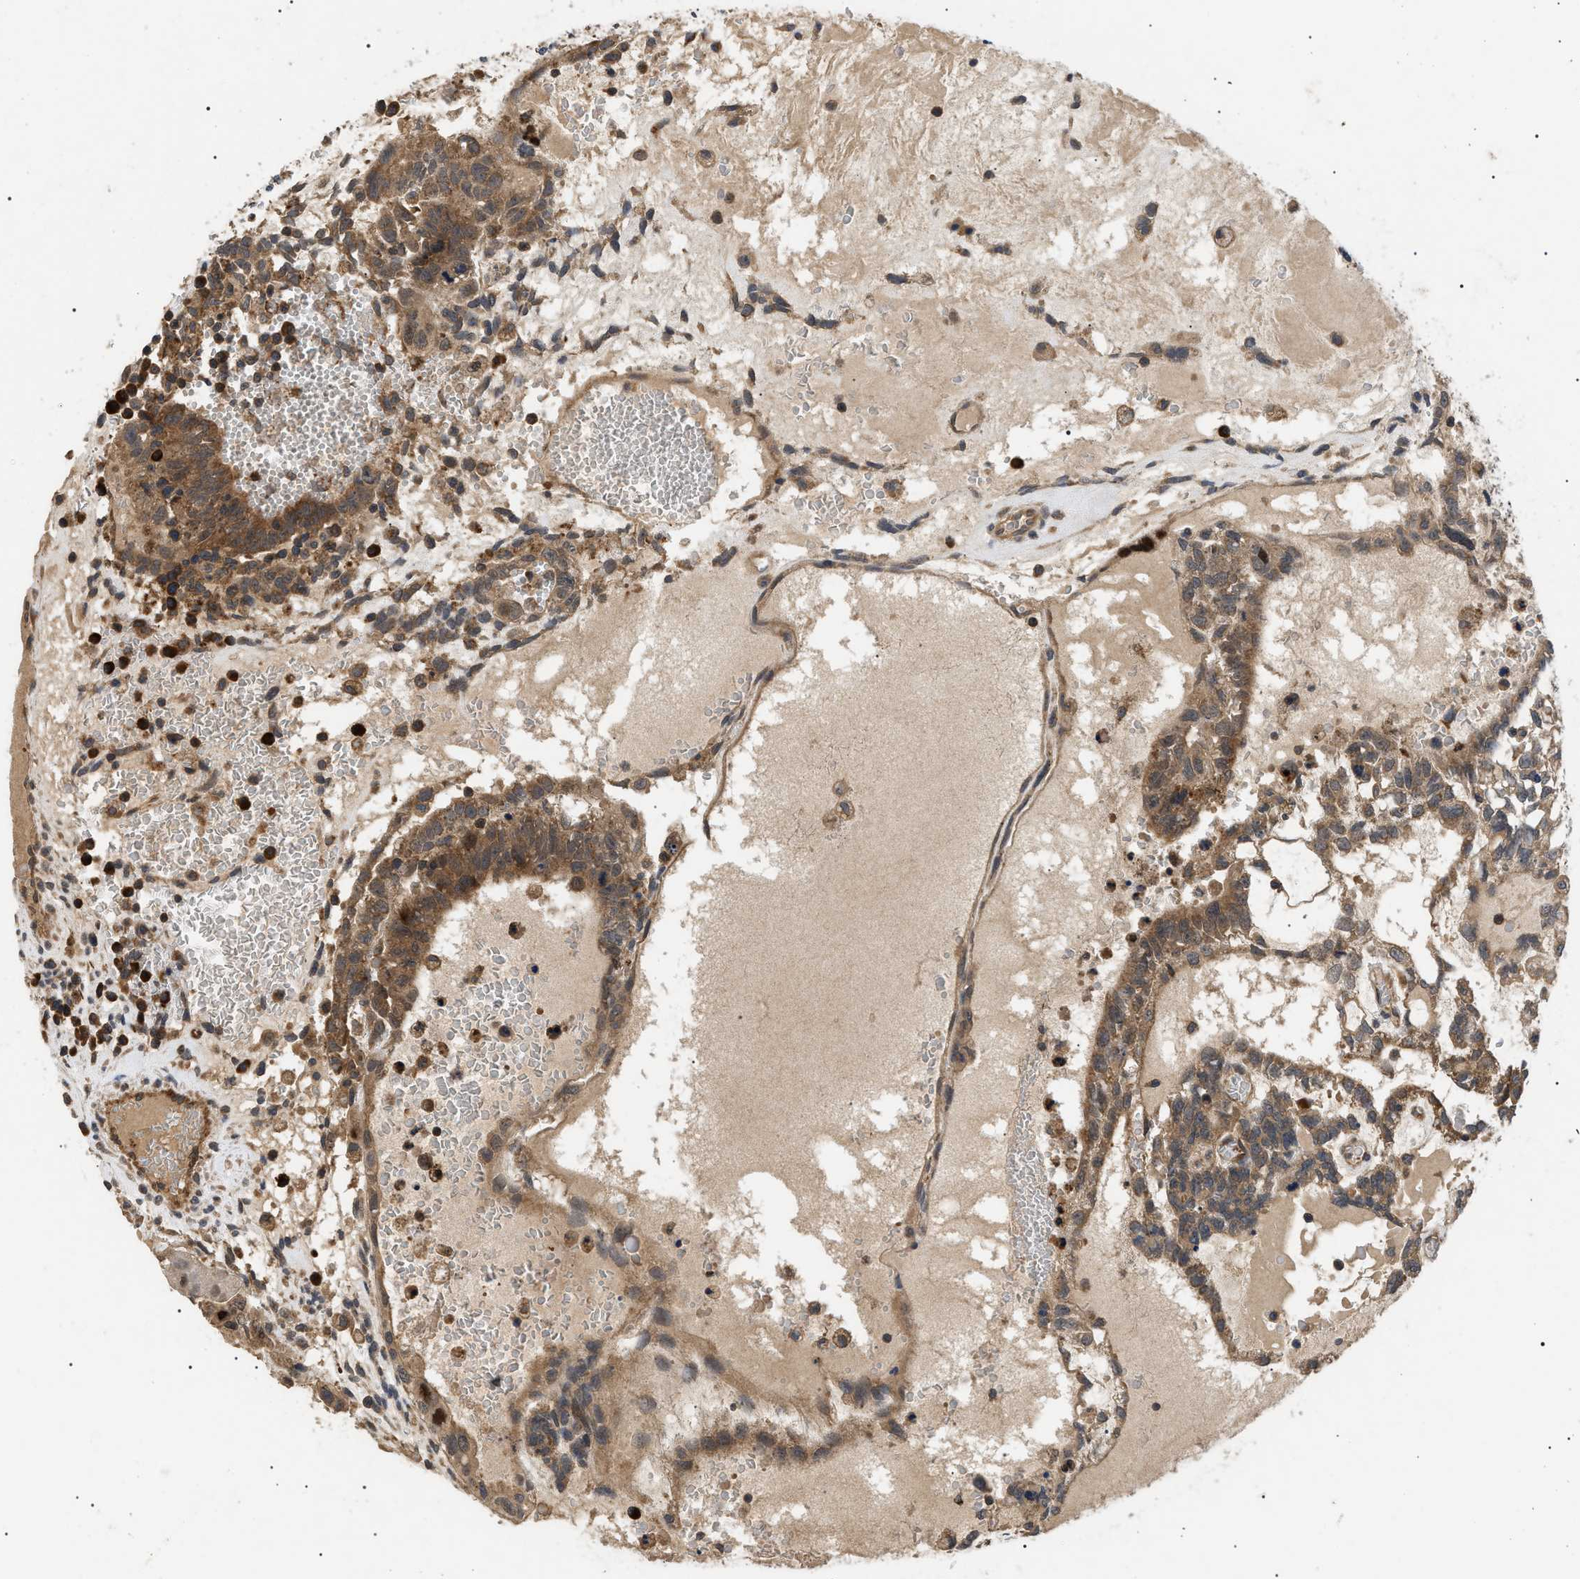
{"staining": {"intensity": "moderate", "quantity": ">75%", "location": "cytoplasmic/membranous"}, "tissue": "testis cancer", "cell_type": "Tumor cells", "image_type": "cancer", "snomed": [{"axis": "morphology", "description": "Seminoma, NOS"}, {"axis": "morphology", "description": "Carcinoma, Embryonal, NOS"}, {"axis": "topography", "description": "Testis"}], "caption": "Moderate cytoplasmic/membranous expression for a protein is appreciated in approximately >75% of tumor cells of testis embryonal carcinoma using IHC.", "gene": "ASTL", "patient": {"sex": "male", "age": 52}}